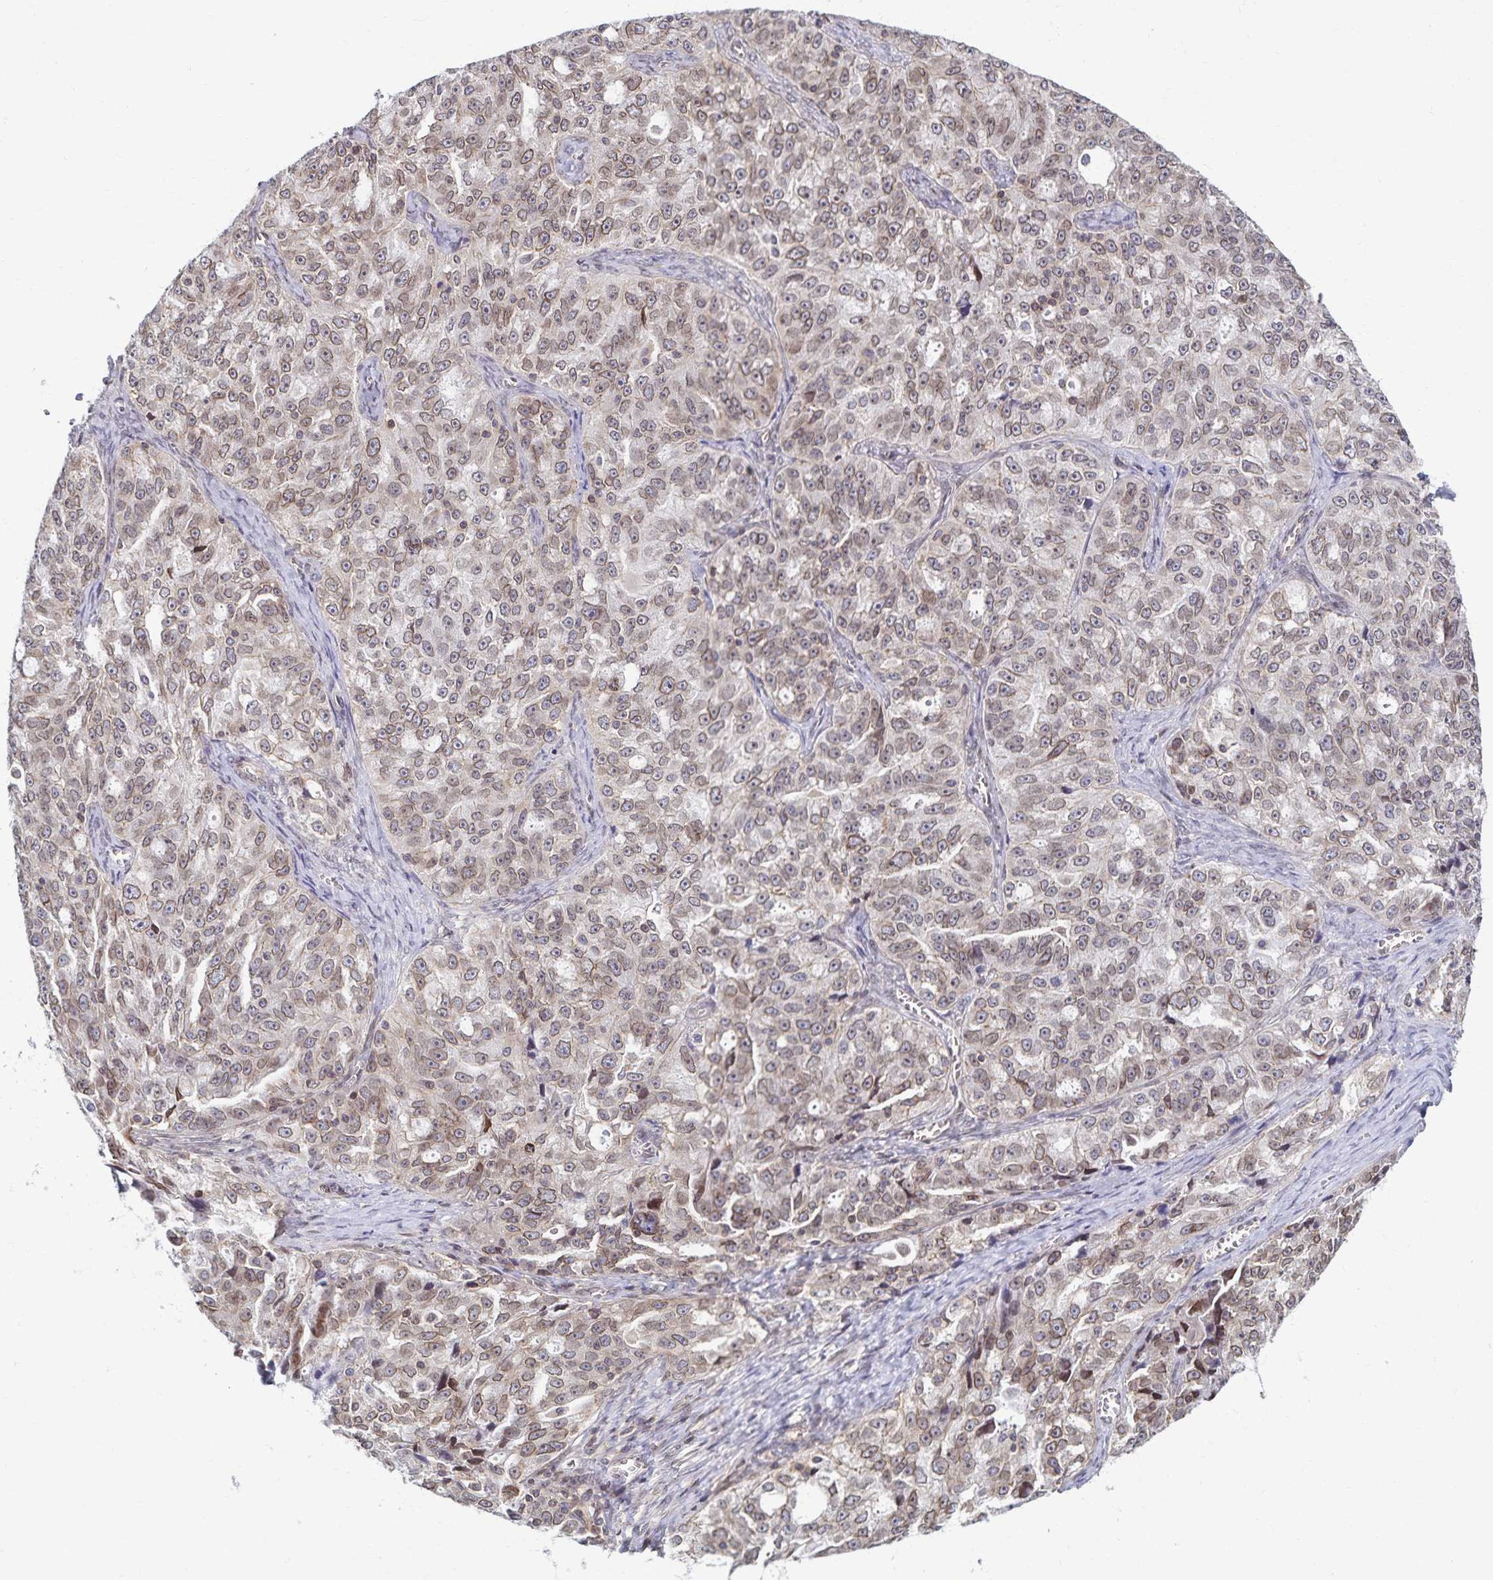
{"staining": {"intensity": "weak", "quantity": "25%-75%", "location": "cytoplasmic/membranous,nuclear"}, "tissue": "ovarian cancer", "cell_type": "Tumor cells", "image_type": "cancer", "snomed": [{"axis": "morphology", "description": "Cystadenocarcinoma, serous, NOS"}, {"axis": "topography", "description": "Ovary"}], "caption": "IHC of serous cystadenocarcinoma (ovarian) demonstrates low levels of weak cytoplasmic/membranous and nuclear positivity in approximately 25%-75% of tumor cells.", "gene": "RAB9B", "patient": {"sex": "female", "age": 51}}